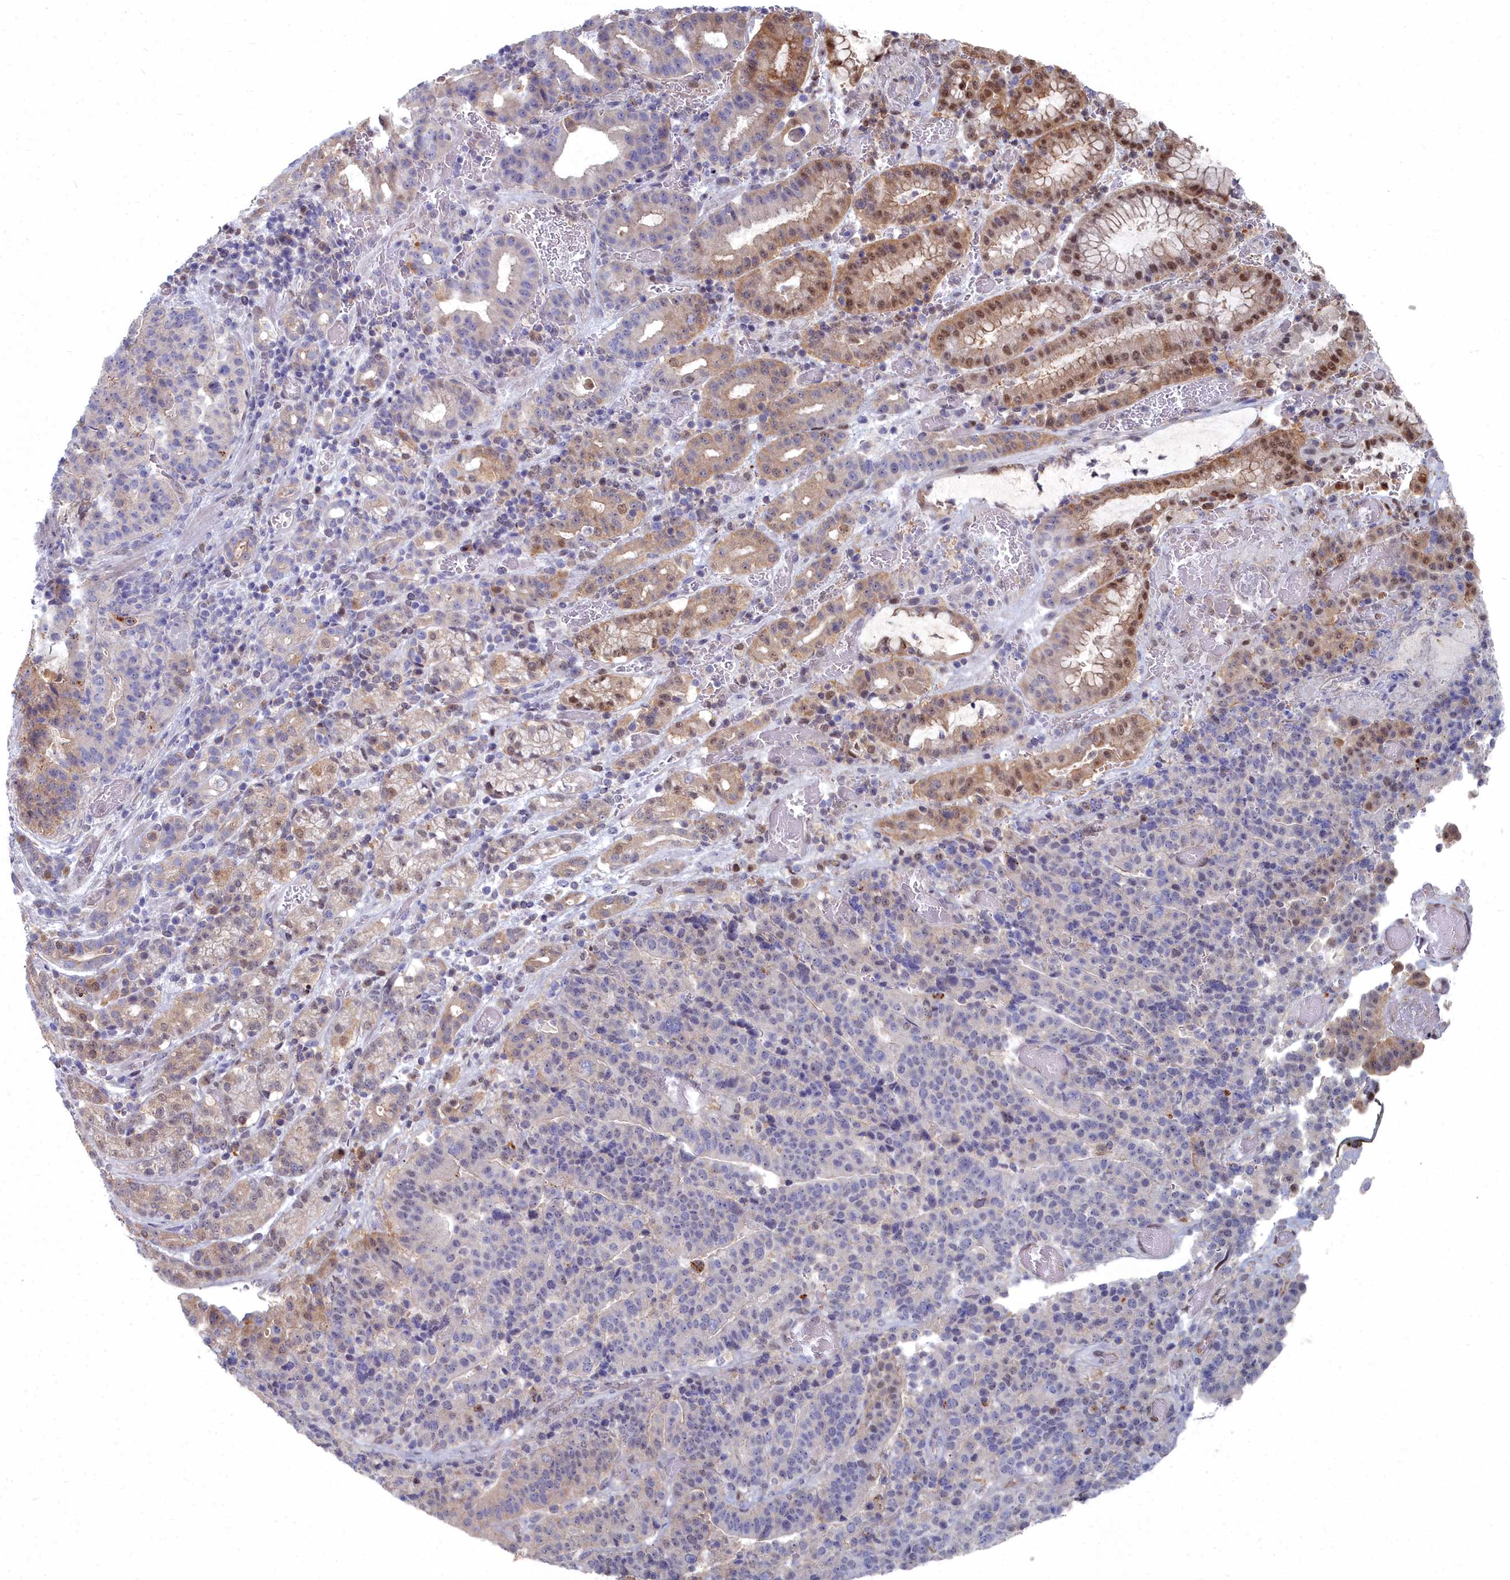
{"staining": {"intensity": "weak", "quantity": "<25%", "location": "cytoplasmic/membranous"}, "tissue": "stomach cancer", "cell_type": "Tumor cells", "image_type": "cancer", "snomed": [{"axis": "morphology", "description": "Adenocarcinoma, NOS"}, {"axis": "topography", "description": "Stomach"}], "caption": "There is no significant expression in tumor cells of adenocarcinoma (stomach).", "gene": "RPS27A", "patient": {"sex": "male", "age": 48}}